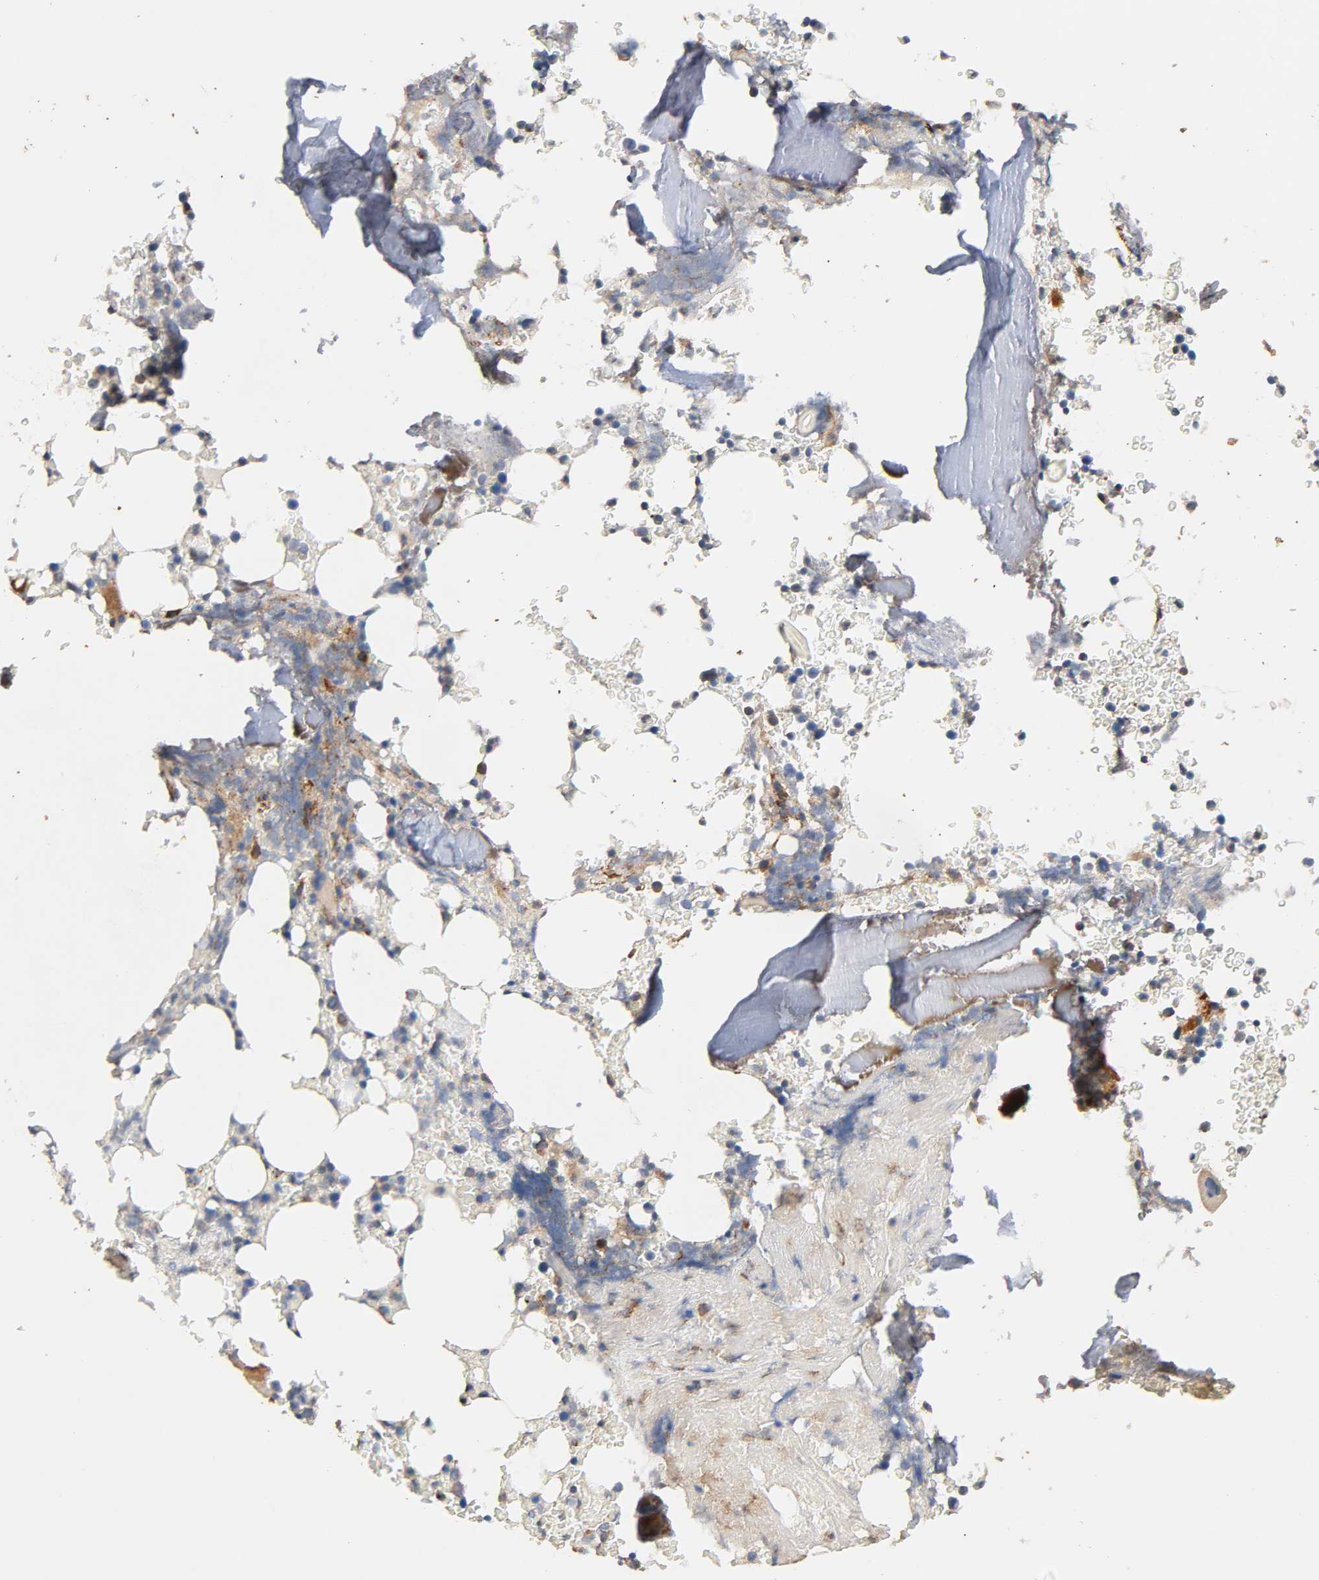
{"staining": {"intensity": "strong", "quantity": "25%-75%", "location": "cytoplasmic/membranous"}, "tissue": "bone marrow", "cell_type": "Hematopoietic cells", "image_type": "normal", "snomed": [{"axis": "morphology", "description": "Normal tissue, NOS"}, {"axis": "topography", "description": "Bone marrow"}], "caption": "Unremarkable bone marrow shows strong cytoplasmic/membranous expression in about 25%-75% of hematopoietic cells, visualized by immunohistochemistry. Ihc stains the protein of interest in brown and the nuclei are stained blue.", "gene": "IFITM2", "patient": {"sex": "female", "age": 66}}